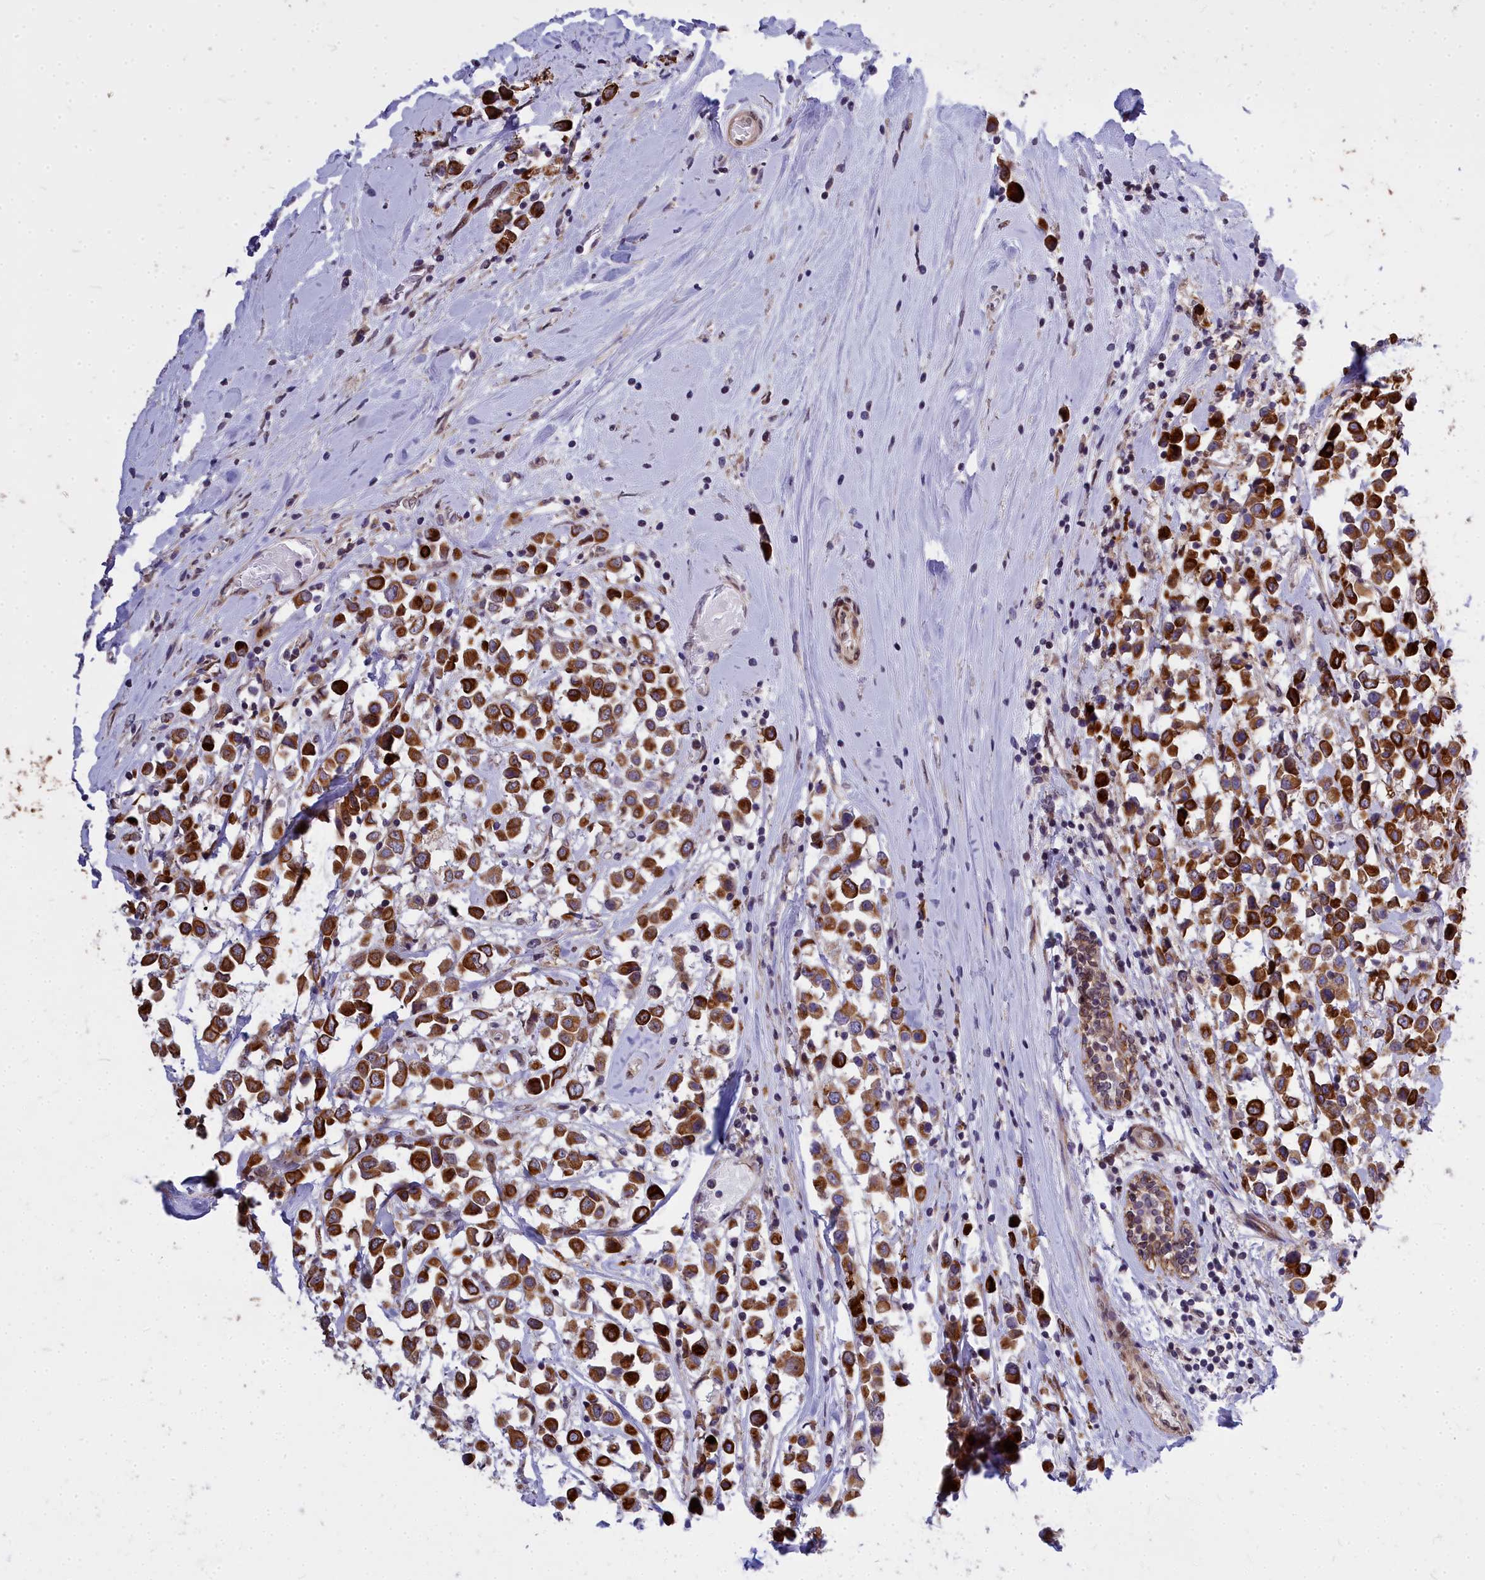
{"staining": {"intensity": "strong", "quantity": ">75%", "location": "cytoplasmic/membranous"}, "tissue": "breast cancer", "cell_type": "Tumor cells", "image_type": "cancer", "snomed": [{"axis": "morphology", "description": "Duct carcinoma"}, {"axis": "topography", "description": "Breast"}], "caption": "Invasive ductal carcinoma (breast) was stained to show a protein in brown. There is high levels of strong cytoplasmic/membranous positivity in about >75% of tumor cells.", "gene": "ABCB8", "patient": {"sex": "female", "age": 61}}